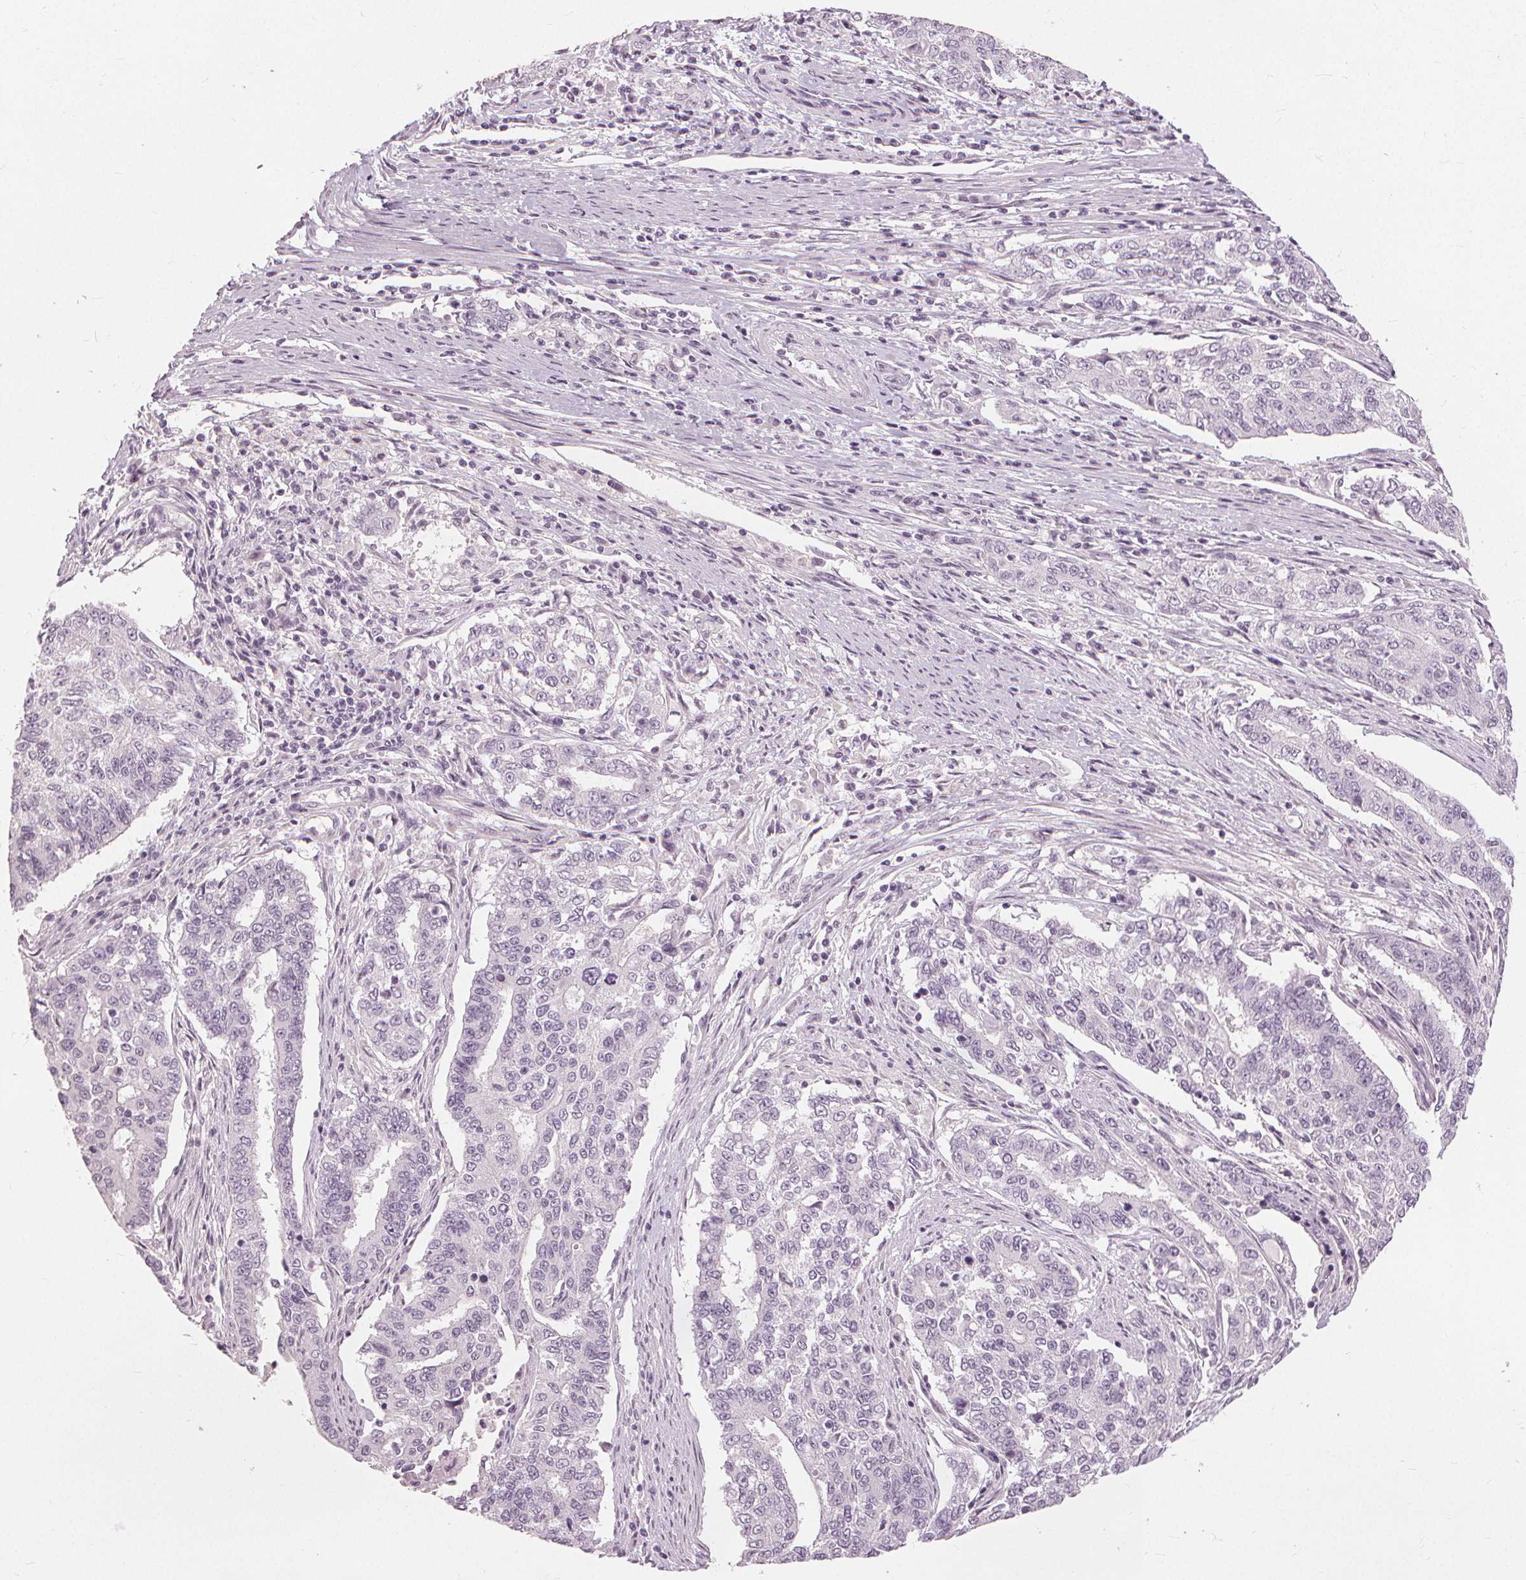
{"staining": {"intensity": "negative", "quantity": "none", "location": "none"}, "tissue": "endometrial cancer", "cell_type": "Tumor cells", "image_type": "cancer", "snomed": [{"axis": "morphology", "description": "Adenocarcinoma, NOS"}, {"axis": "topography", "description": "Uterus"}], "caption": "Immunohistochemistry micrograph of neoplastic tissue: adenocarcinoma (endometrial) stained with DAB exhibits no significant protein positivity in tumor cells.", "gene": "SFTPD", "patient": {"sex": "female", "age": 59}}